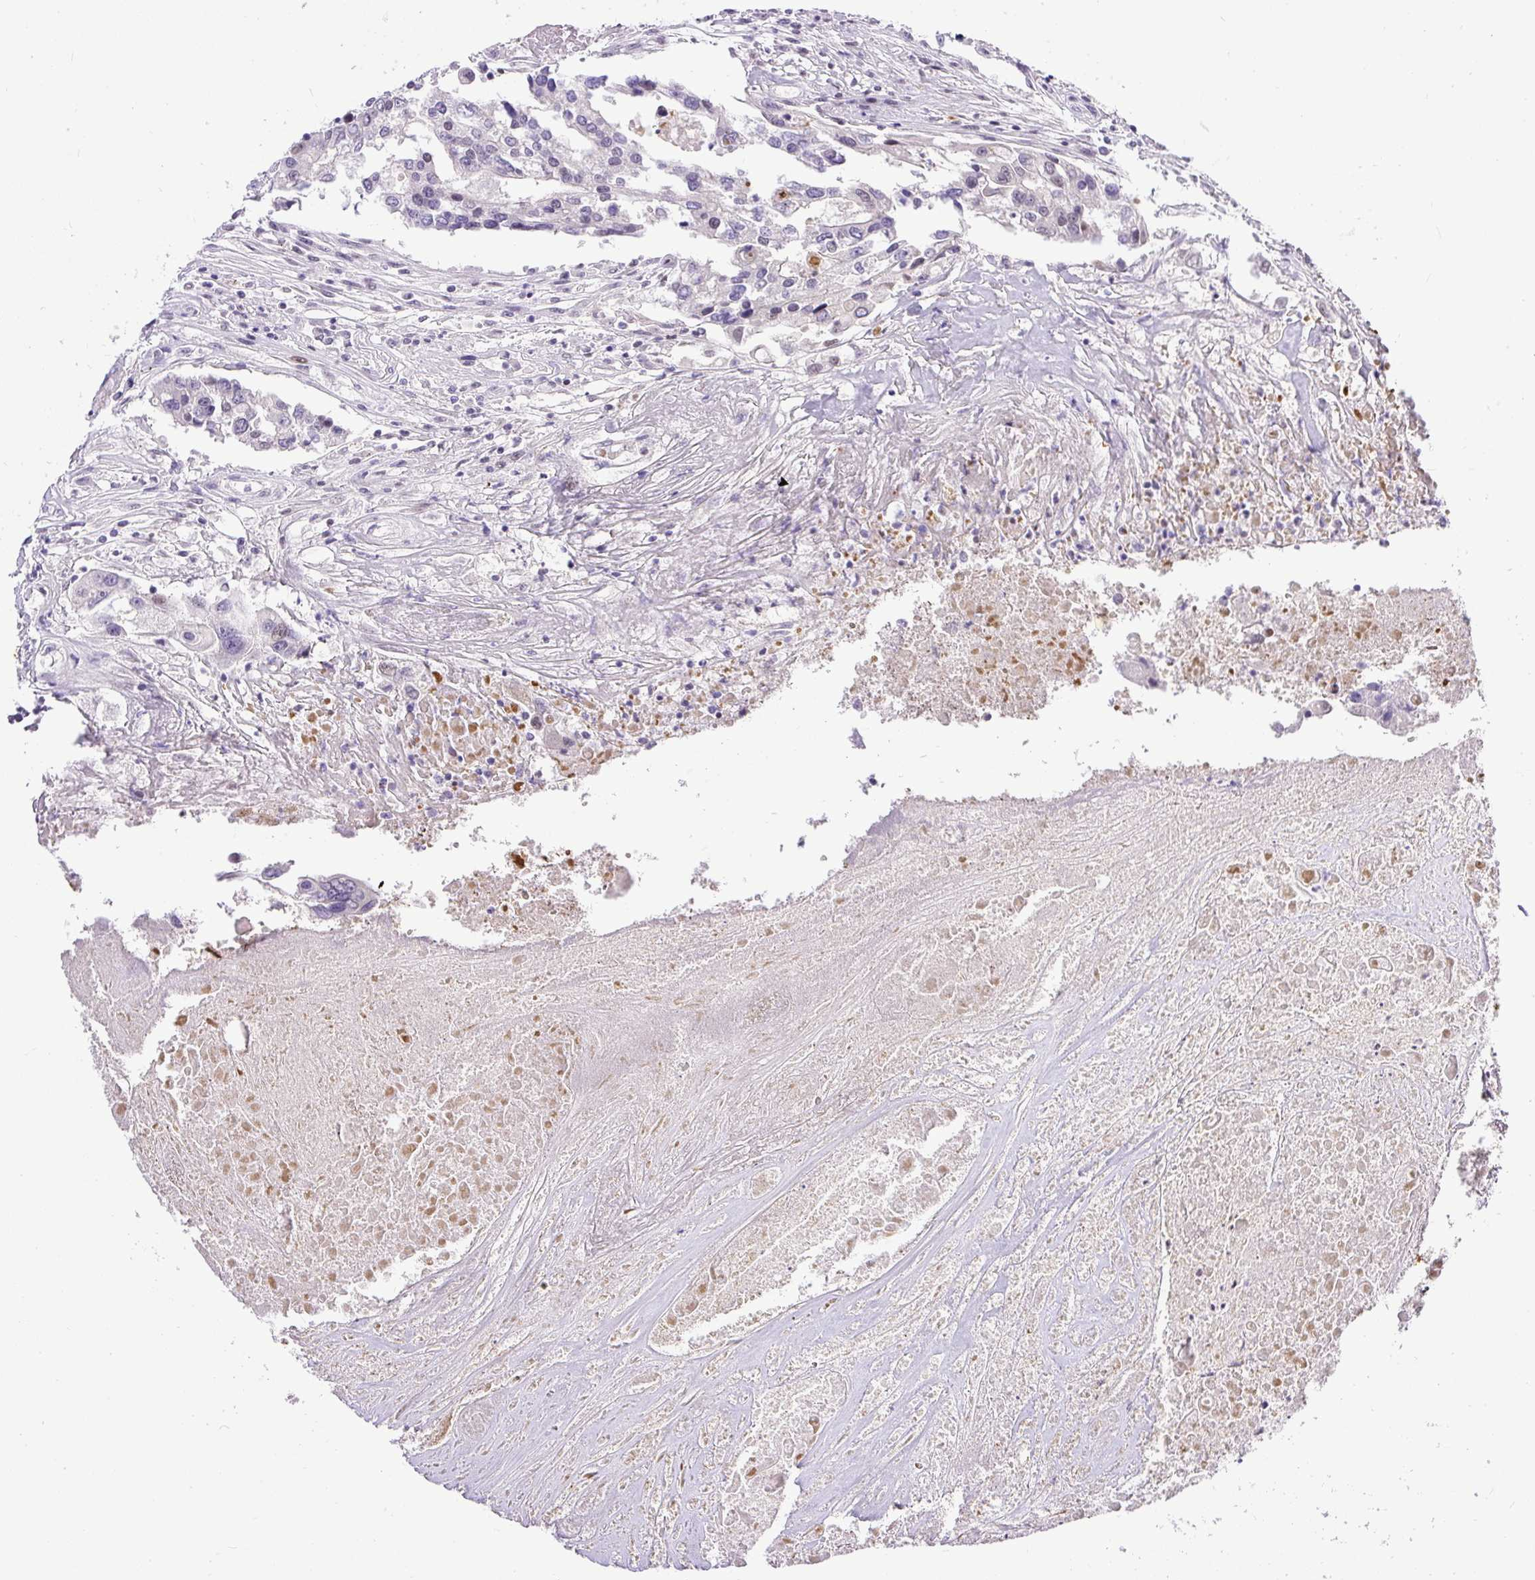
{"staining": {"intensity": "weak", "quantity": "25%-75%", "location": "nuclear"}, "tissue": "colorectal cancer", "cell_type": "Tumor cells", "image_type": "cancer", "snomed": [{"axis": "morphology", "description": "Adenocarcinoma, NOS"}, {"axis": "topography", "description": "Colon"}], "caption": "Colorectal adenocarcinoma tissue shows weak nuclear staining in approximately 25%-75% of tumor cells, visualized by immunohistochemistry. The staining is performed using DAB (3,3'-diaminobenzidine) brown chromogen to label protein expression. The nuclei are counter-stained blue using hematoxylin.", "gene": "WNT10B", "patient": {"sex": "male", "age": 77}}